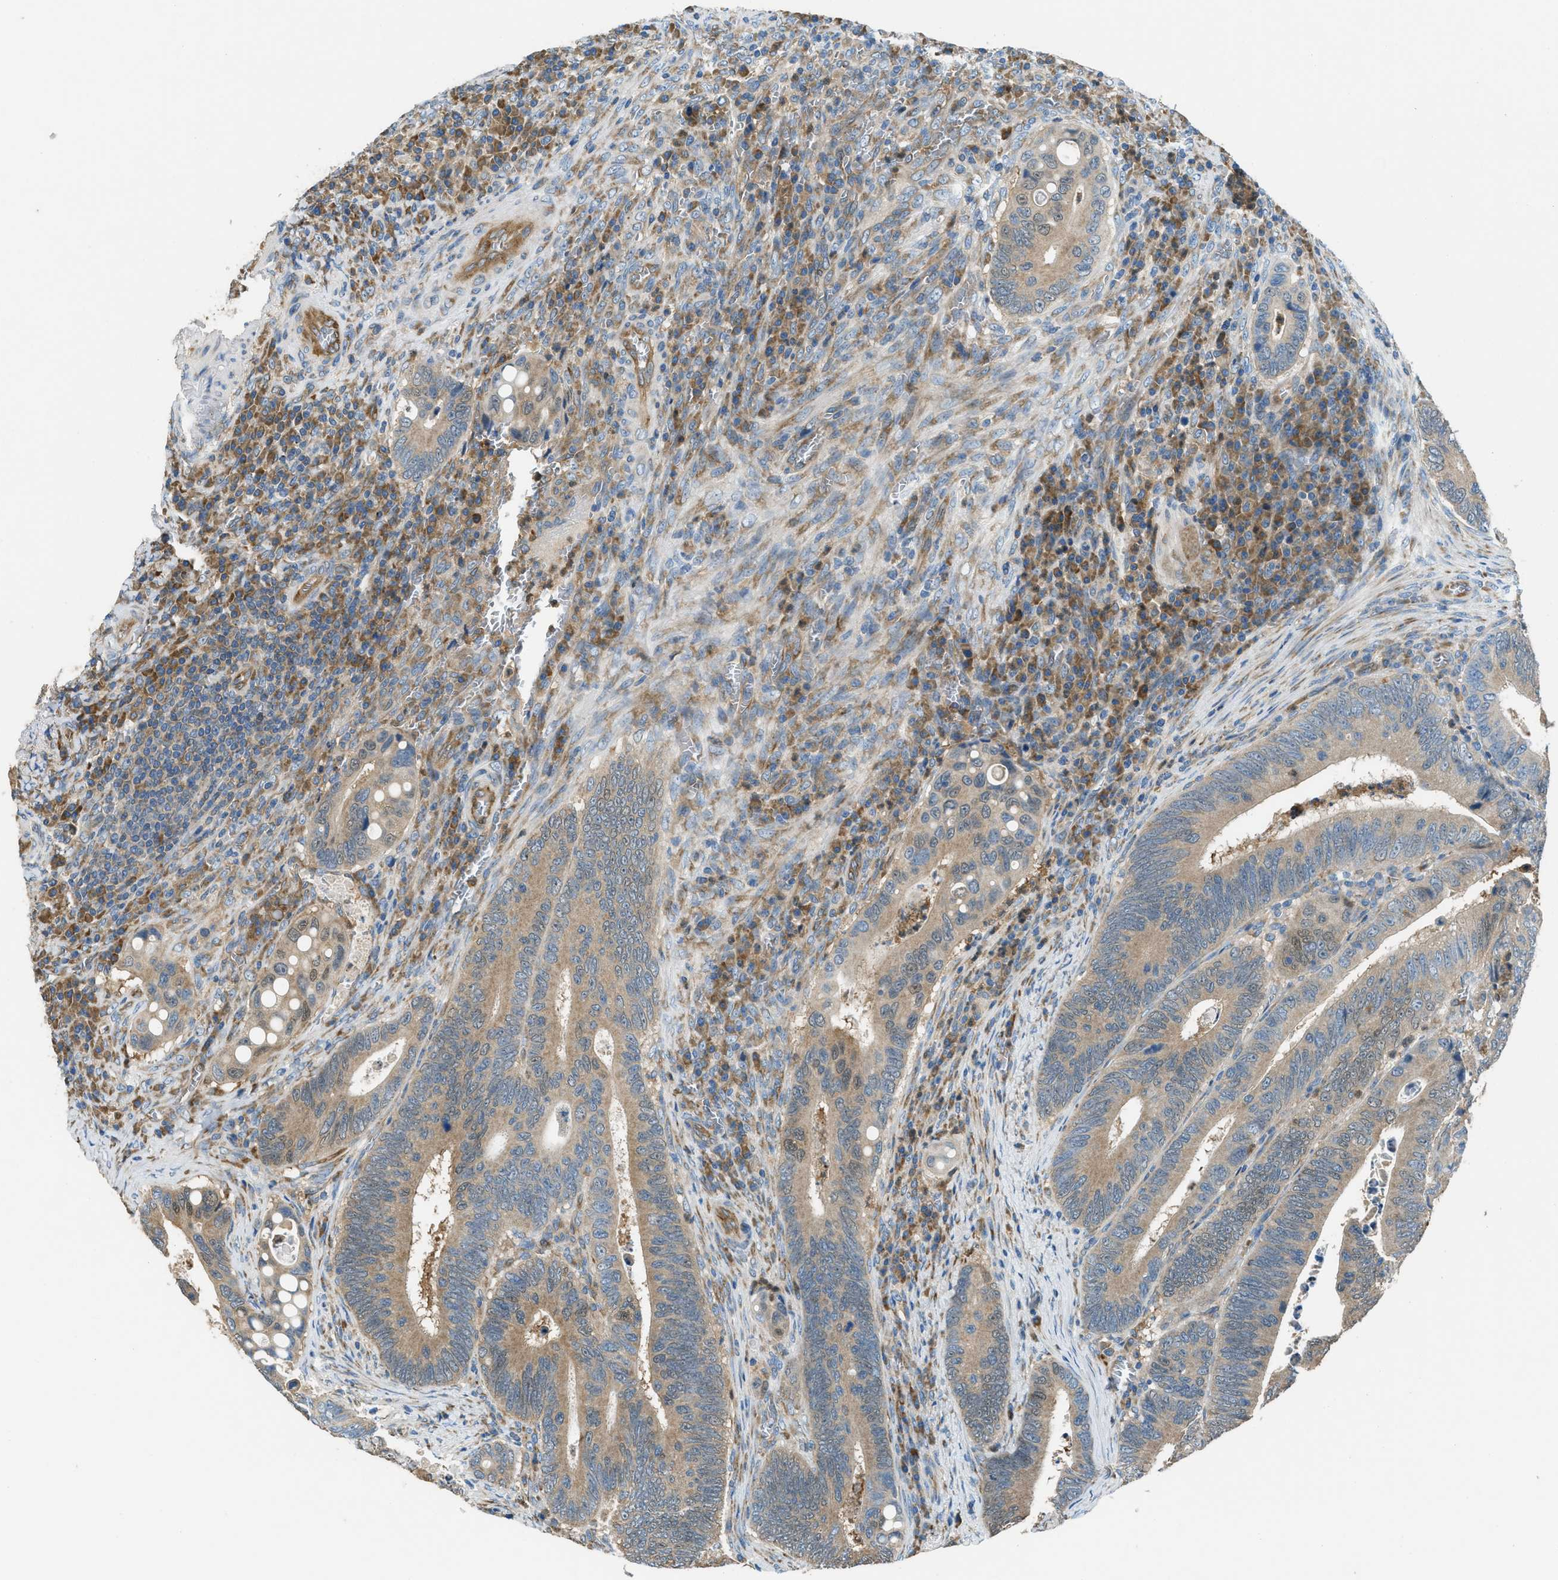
{"staining": {"intensity": "moderate", "quantity": ">75%", "location": "cytoplasmic/membranous"}, "tissue": "colorectal cancer", "cell_type": "Tumor cells", "image_type": "cancer", "snomed": [{"axis": "morphology", "description": "Inflammation, NOS"}, {"axis": "morphology", "description": "Adenocarcinoma, NOS"}, {"axis": "topography", "description": "Colon"}], "caption": "The micrograph exhibits staining of colorectal cancer (adenocarcinoma), revealing moderate cytoplasmic/membranous protein staining (brown color) within tumor cells.", "gene": "GIMAP8", "patient": {"sex": "male", "age": 72}}